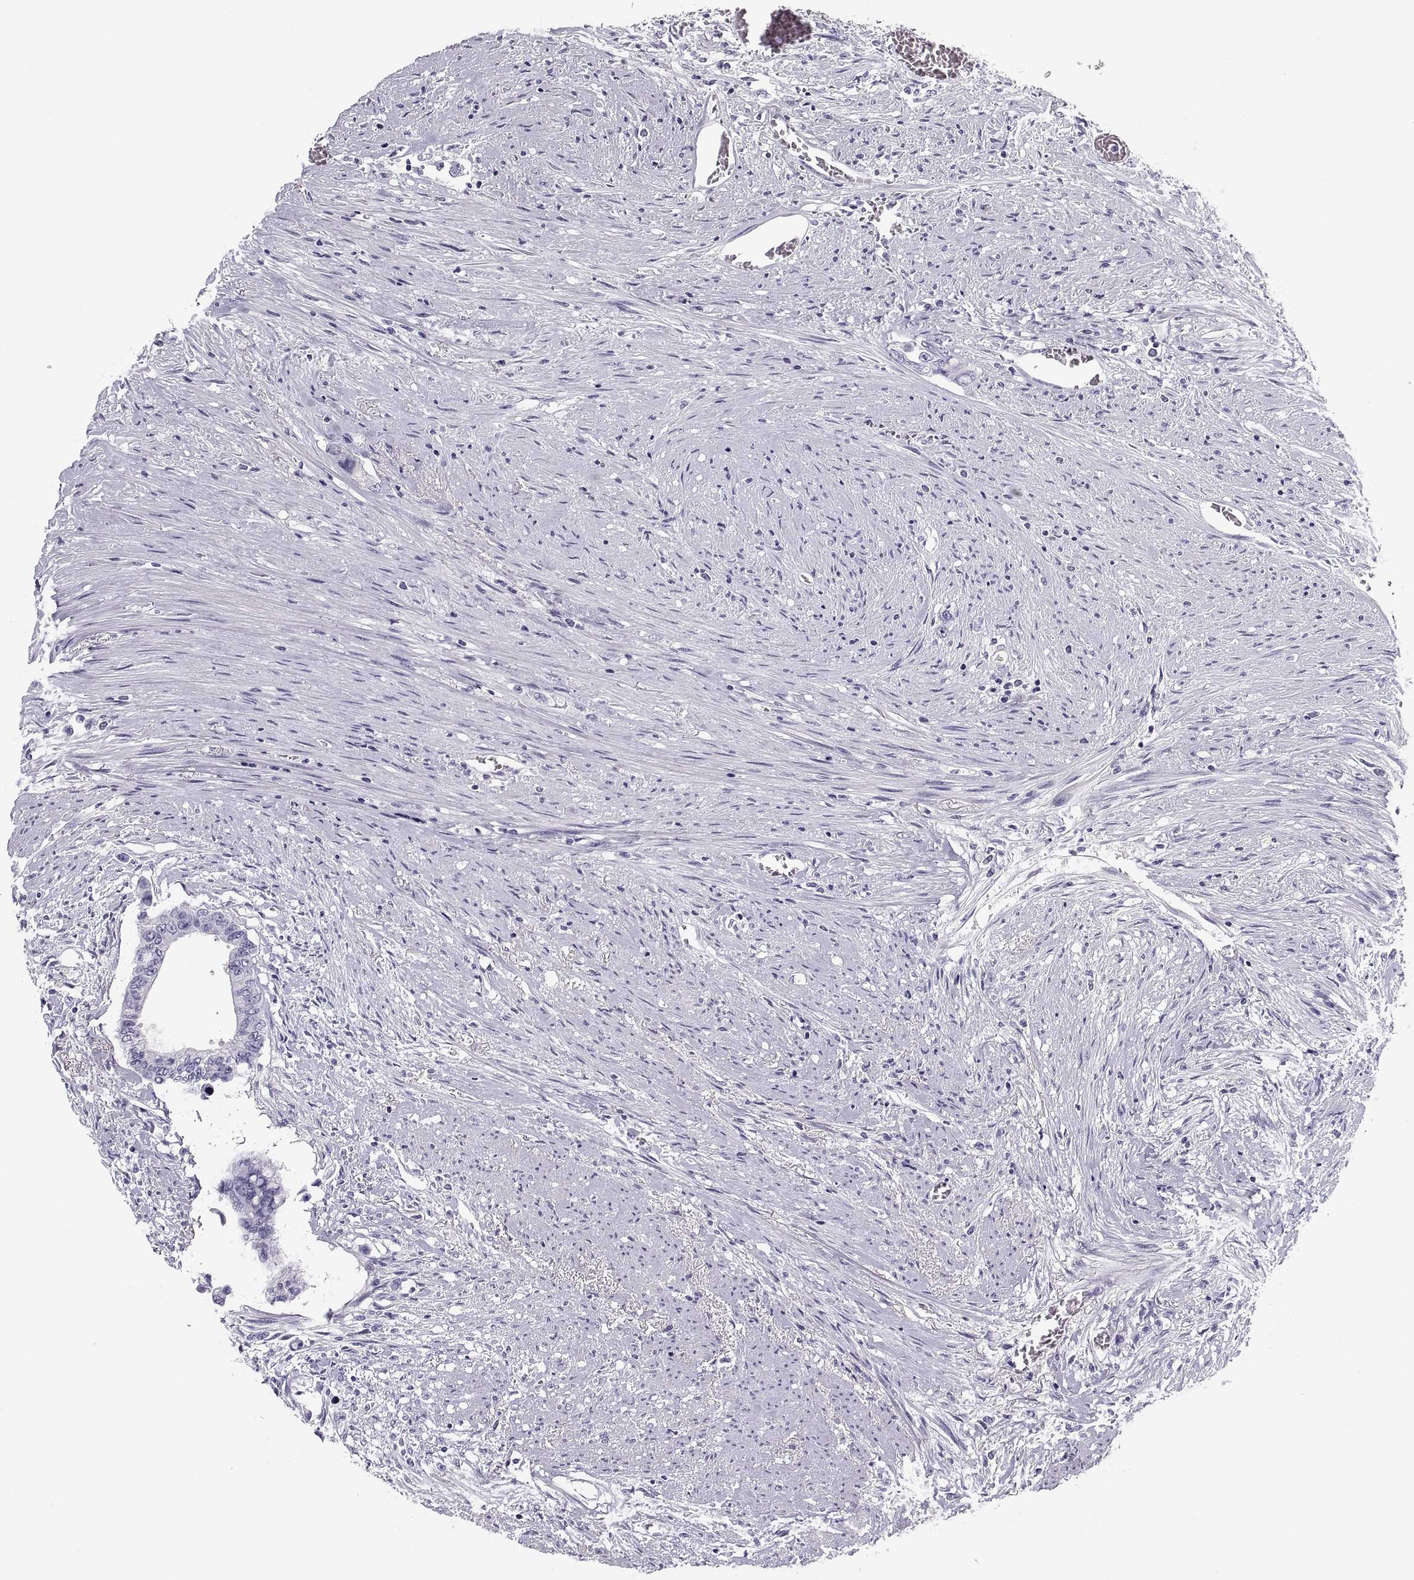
{"staining": {"intensity": "negative", "quantity": "none", "location": "none"}, "tissue": "colorectal cancer", "cell_type": "Tumor cells", "image_type": "cancer", "snomed": [{"axis": "morphology", "description": "Adenocarcinoma, NOS"}, {"axis": "topography", "description": "Rectum"}], "caption": "Immunohistochemical staining of colorectal cancer shows no significant staining in tumor cells. (Brightfield microscopy of DAB (3,3'-diaminobenzidine) immunohistochemistry (IHC) at high magnification).", "gene": "MAGEB2", "patient": {"sex": "male", "age": 59}}